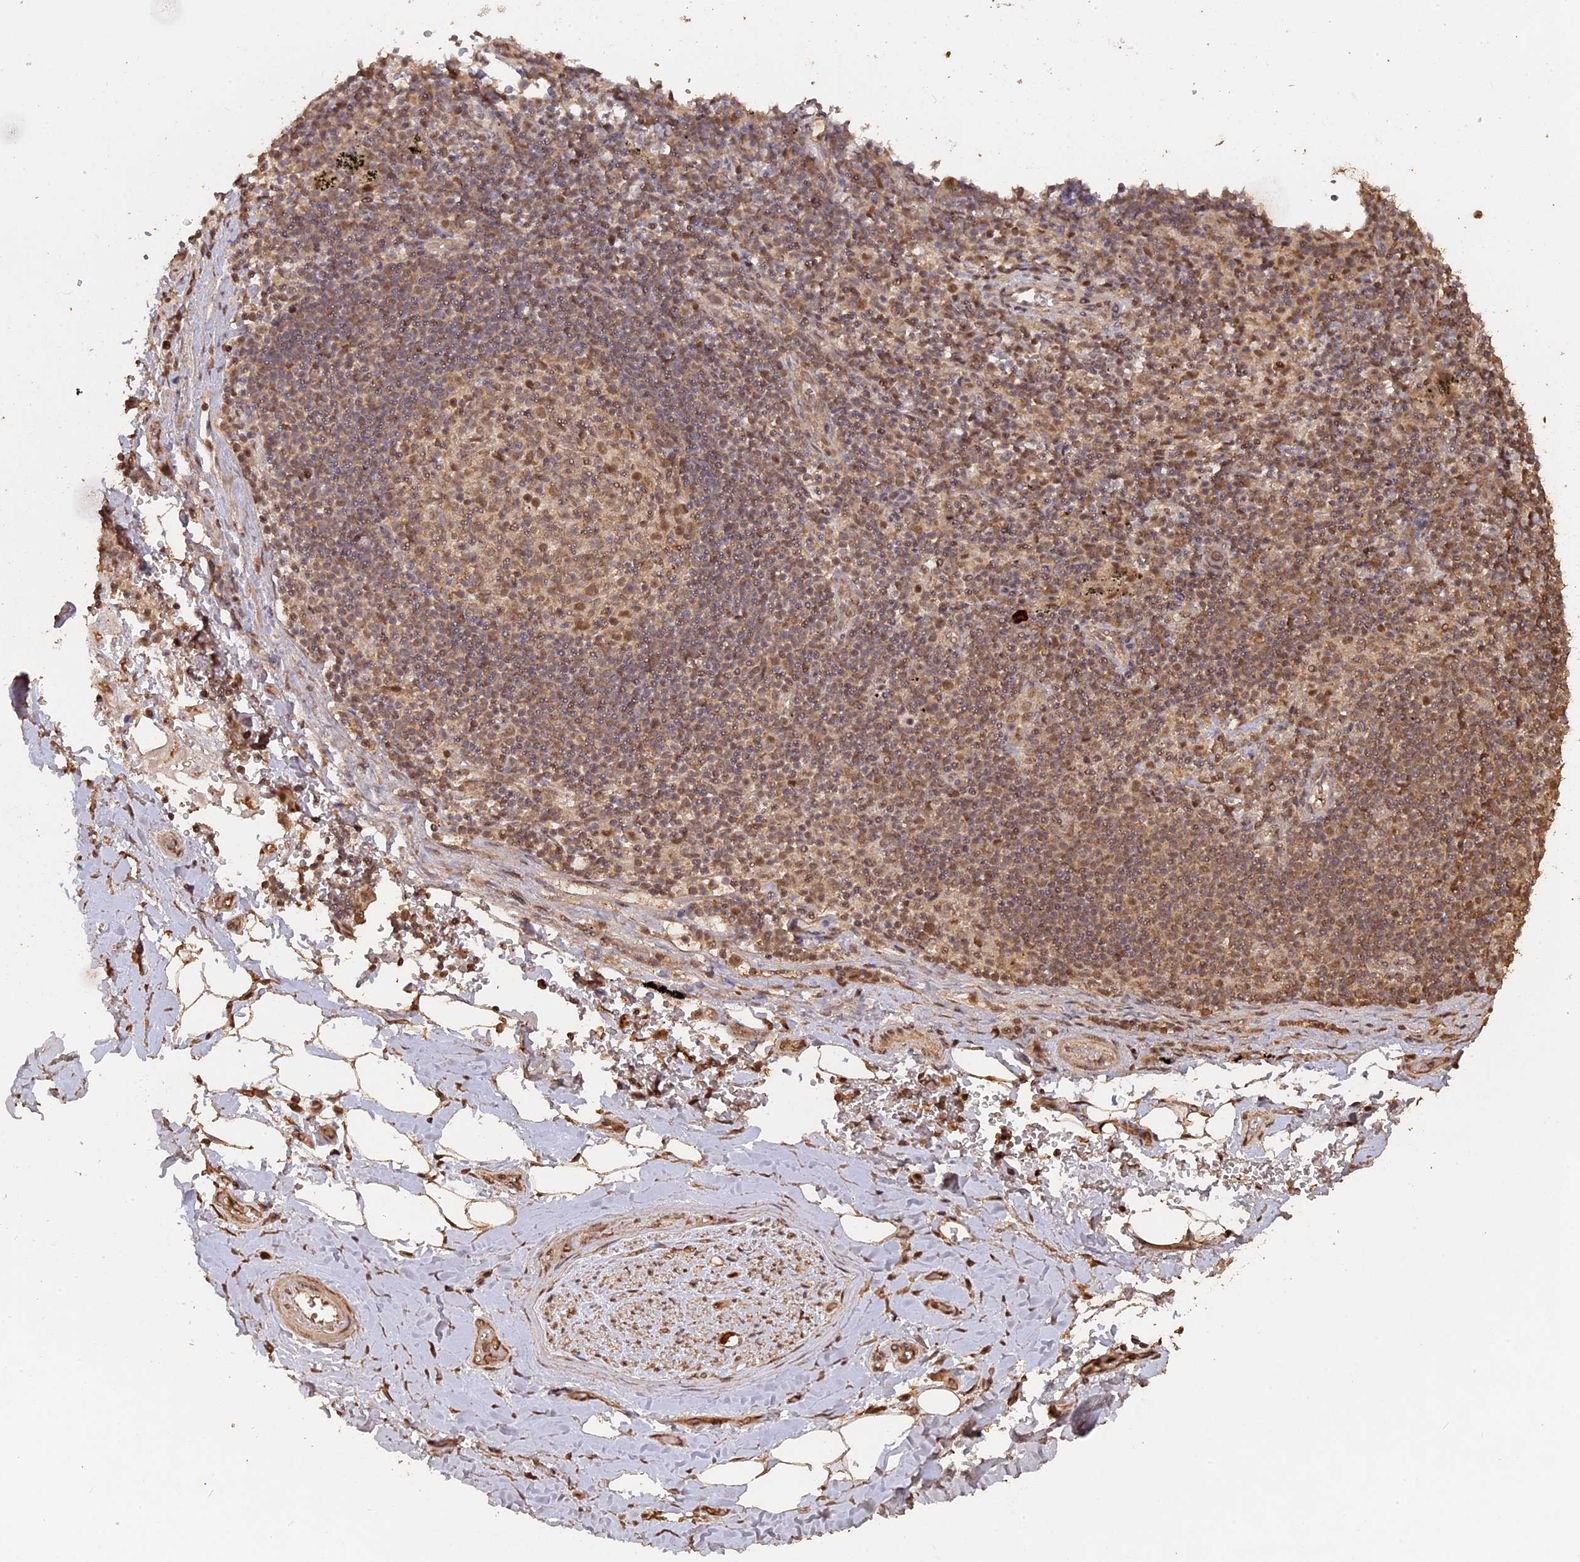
{"staining": {"intensity": "strong", "quantity": ">75%", "location": "cytoplasmic/membranous,nuclear"}, "tissue": "adipose tissue", "cell_type": "Adipocytes", "image_type": "normal", "snomed": [{"axis": "morphology", "description": "Normal tissue, NOS"}, {"axis": "topography", "description": "Lymph node"}, {"axis": "topography", "description": "Cartilage tissue"}, {"axis": "topography", "description": "Bronchus"}], "caption": "Adipose tissue stained with IHC shows strong cytoplasmic/membranous,nuclear expression in approximately >75% of adipocytes.", "gene": "PSMC6", "patient": {"sex": "male", "age": 63}}